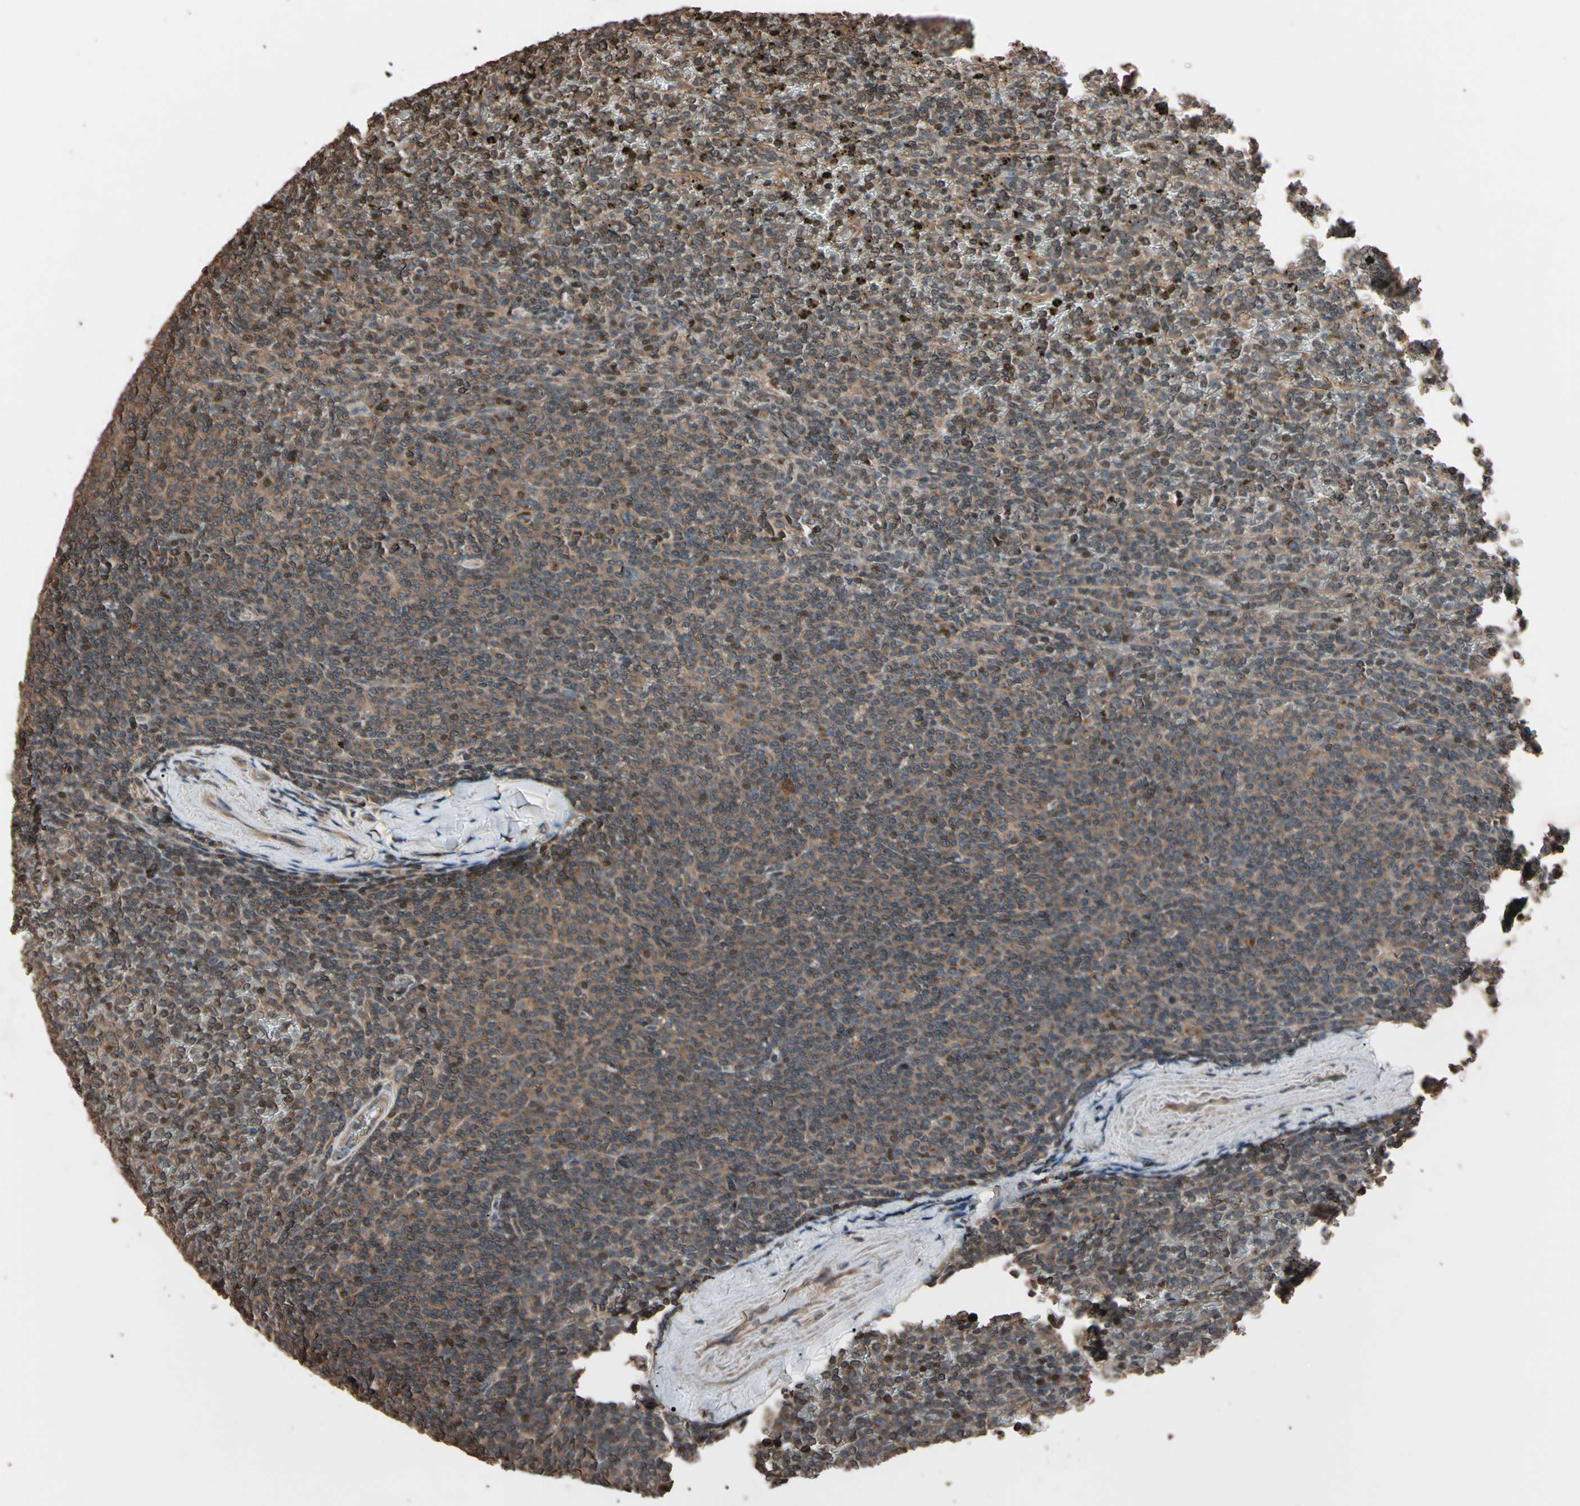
{"staining": {"intensity": "weak", "quantity": "25%-75%", "location": "cytoplasmic/membranous"}, "tissue": "lymphoma", "cell_type": "Tumor cells", "image_type": "cancer", "snomed": [{"axis": "morphology", "description": "Malignant lymphoma, non-Hodgkin's type, Low grade"}, {"axis": "topography", "description": "Spleen"}], "caption": "IHC of human lymphoma reveals low levels of weak cytoplasmic/membranous staining in about 25%-75% of tumor cells. (DAB = brown stain, brightfield microscopy at high magnification).", "gene": "TNFRSF1A", "patient": {"sex": "female", "age": 77}}